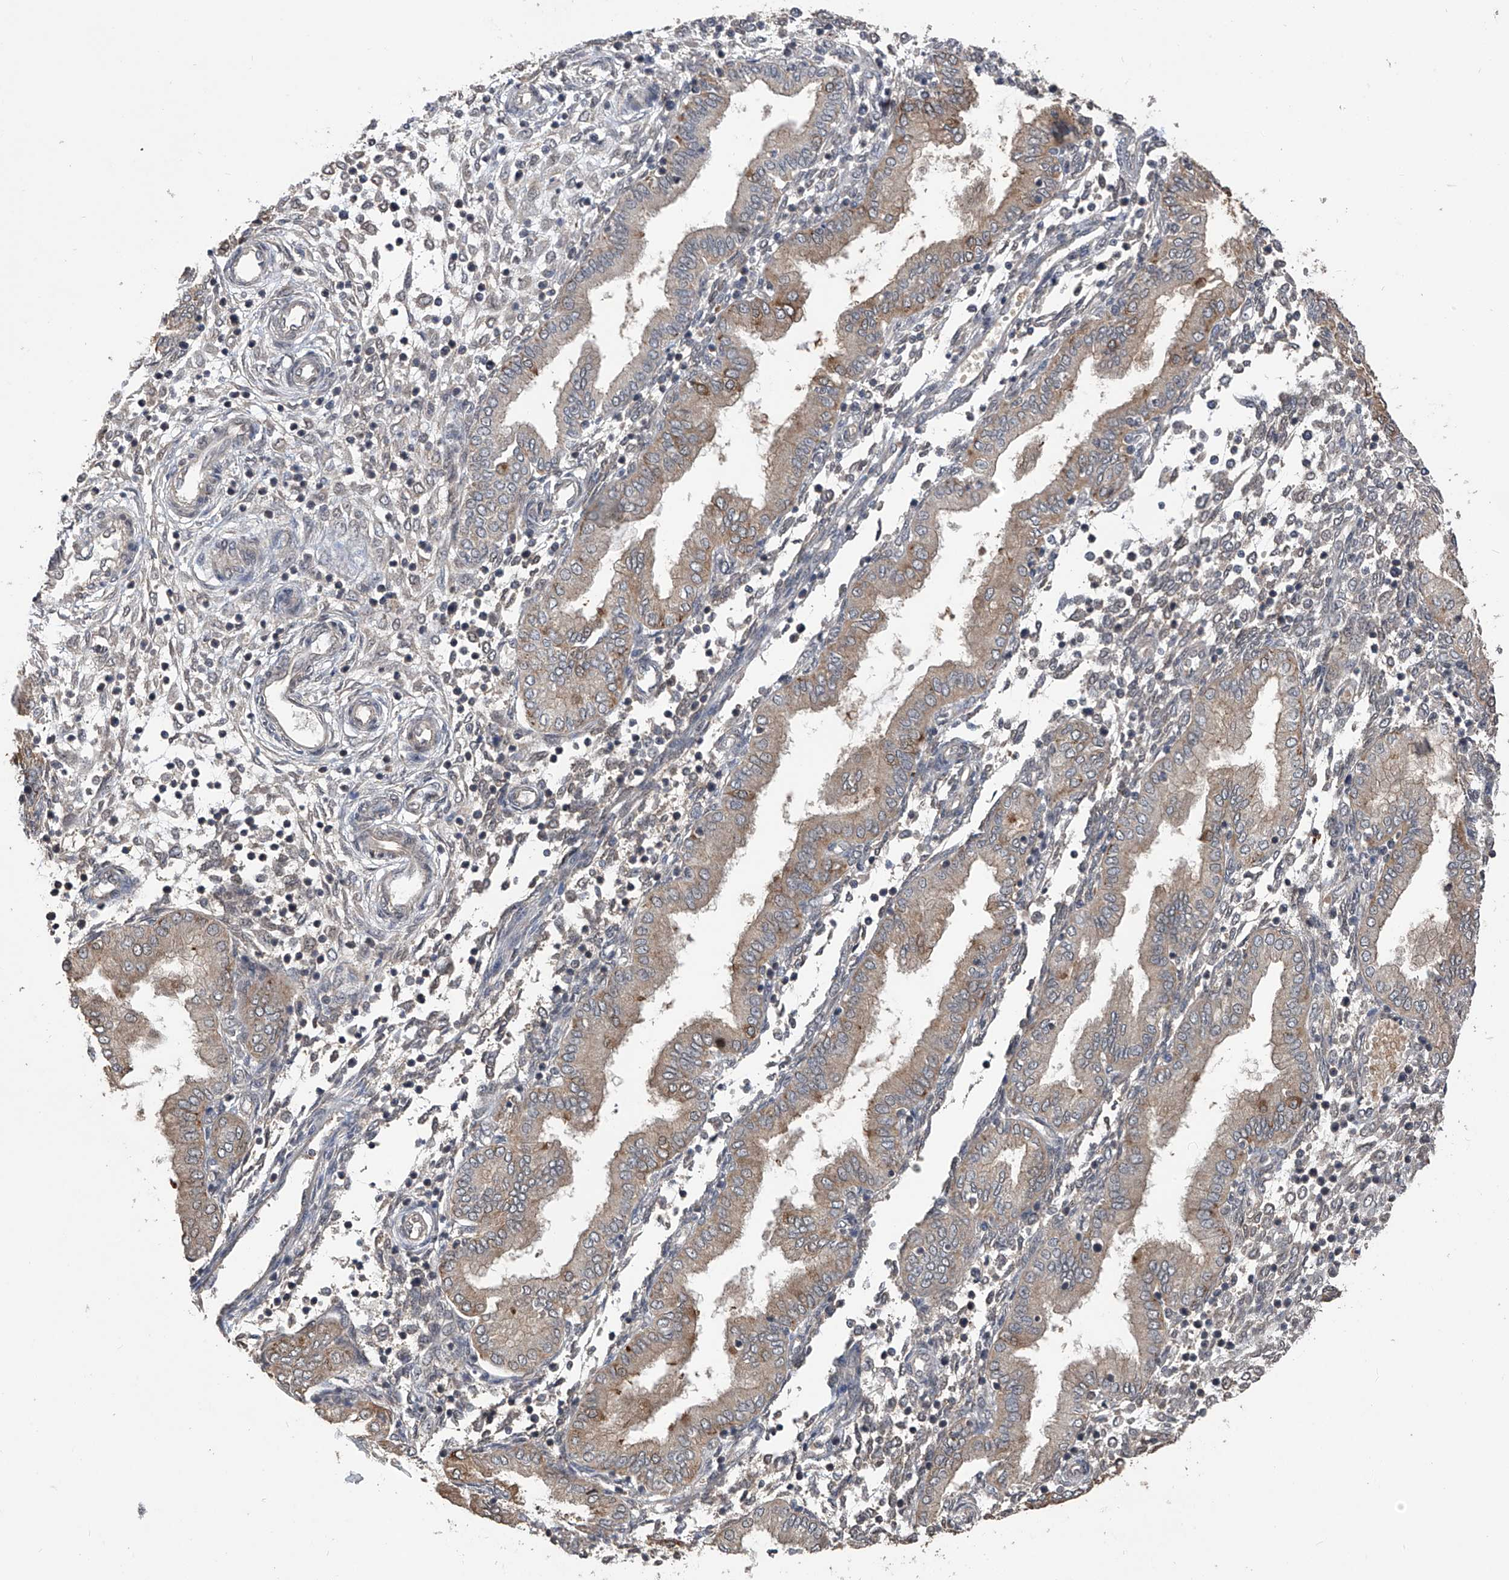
{"staining": {"intensity": "weak", "quantity": "<25%", "location": "cytoplasmic/membranous"}, "tissue": "endometrium", "cell_type": "Cells in endometrial stroma", "image_type": "normal", "snomed": [{"axis": "morphology", "description": "Normal tissue, NOS"}, {"axis": "topography", "description": "Endometrium"}], "caption": "Immunohistochemistry (IHC) image of normal endometrium stained for a protein (brown), which reveals no expression in cells in endometrial stroma. Brightfield microscopy of immunohistochemistry (IHC) stained with DAB (3,3'-diaminobenzidine) (brown) and hematoxylin (blue), captured at high magnification.", "gene": "LYSMD4", "patient": {"sex": "female", "age": 53}}